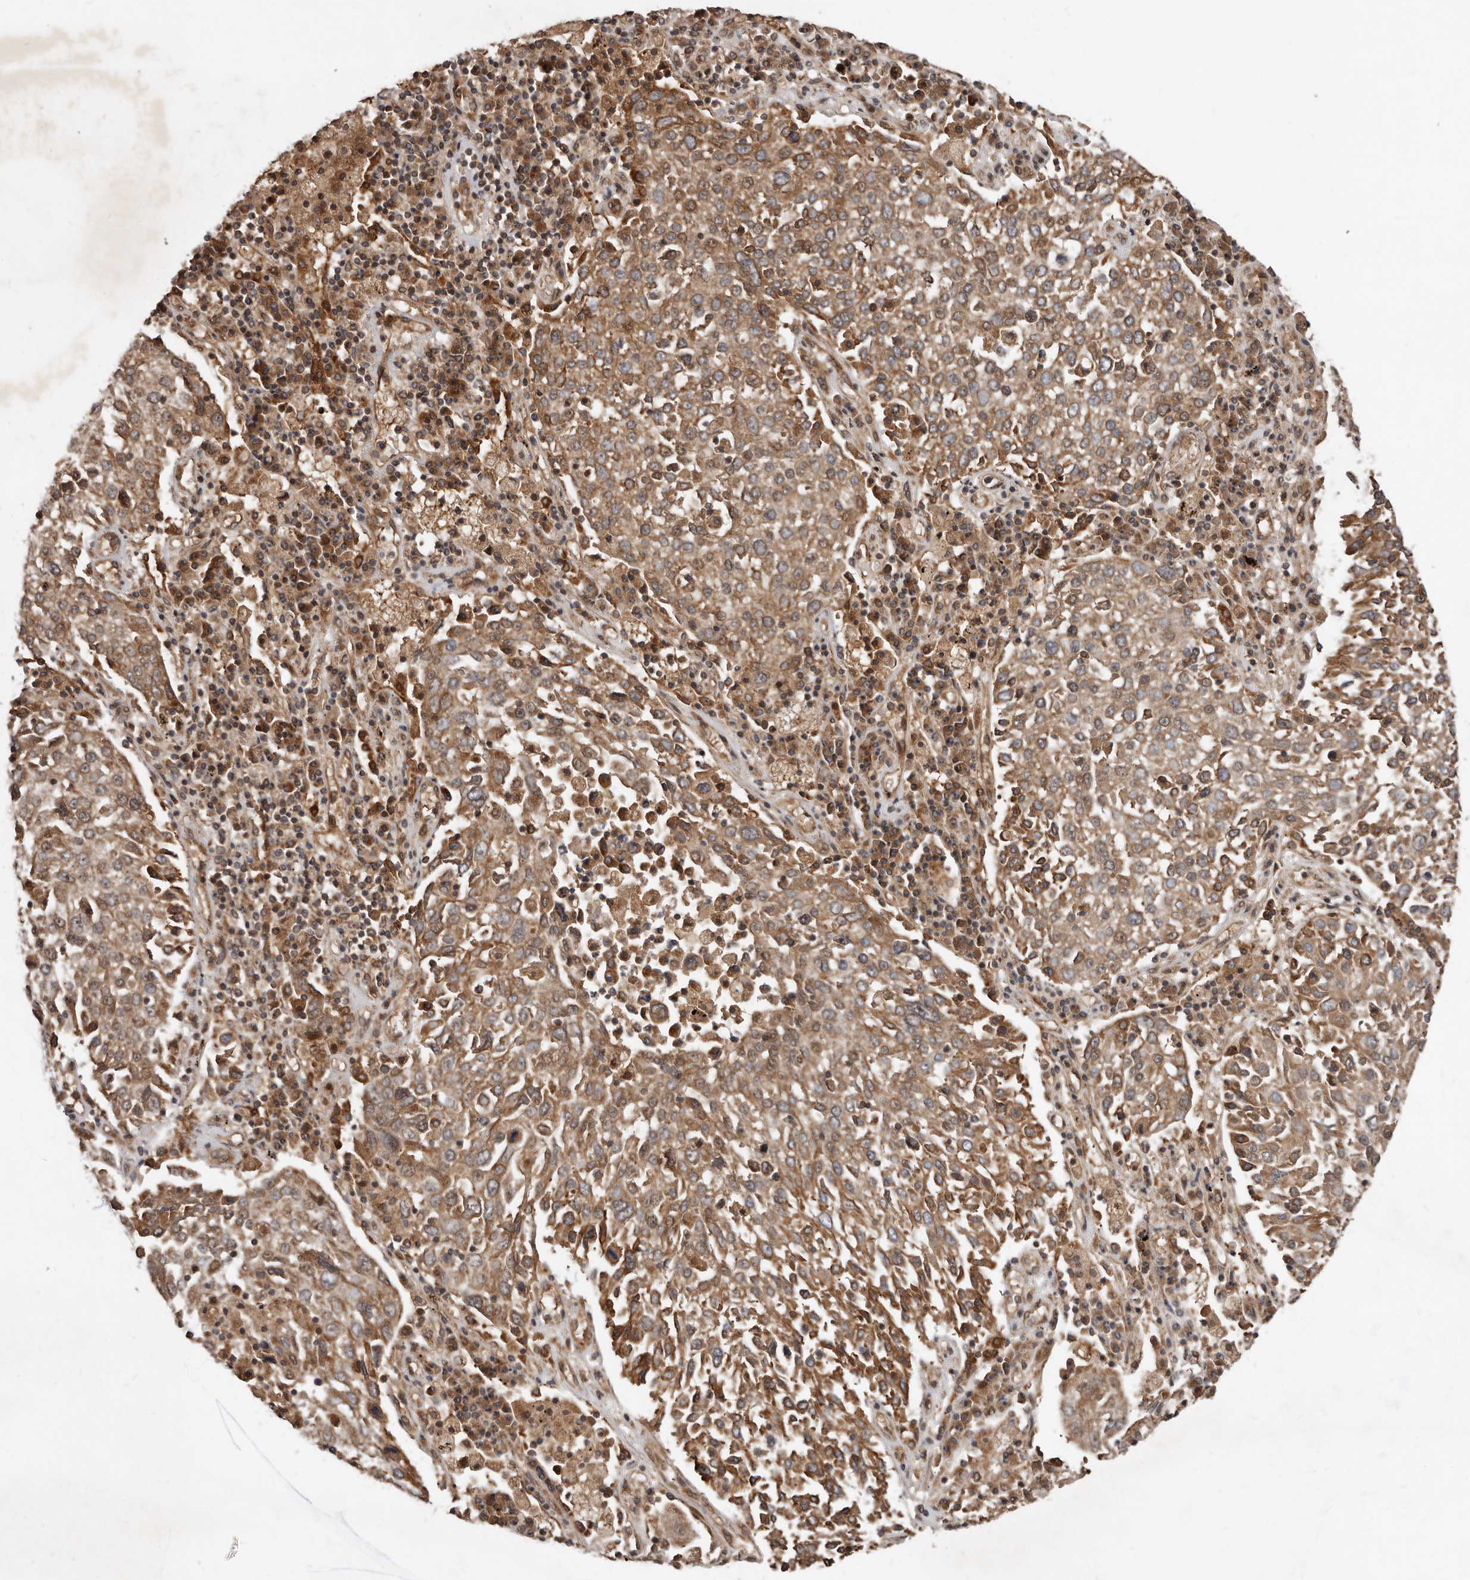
{"staining": {"intensity": "moderate", "quantity": ">75%", "location": "cytoplasmic/membranous"}, "tissue": "lung cancer", "cell_type": "Tumor cells", "image_type": "cancer", "snomed": [{"axis": "morphology", "description": "Squamous cell carcinoma, NOS"}, {"axis": "topography", "description": "Lung"}], "caption": "Immunohistochemistry photomicrograph of lung cancer (squamous cell carcinoma) stained for a protein (brown), which demonstrates medium levels of moderate cytoplasmic/membranous positivity in approximately >75% of tumor cells.", "gene": "STK36", "patient": {"sex": "male", "age": 65}}